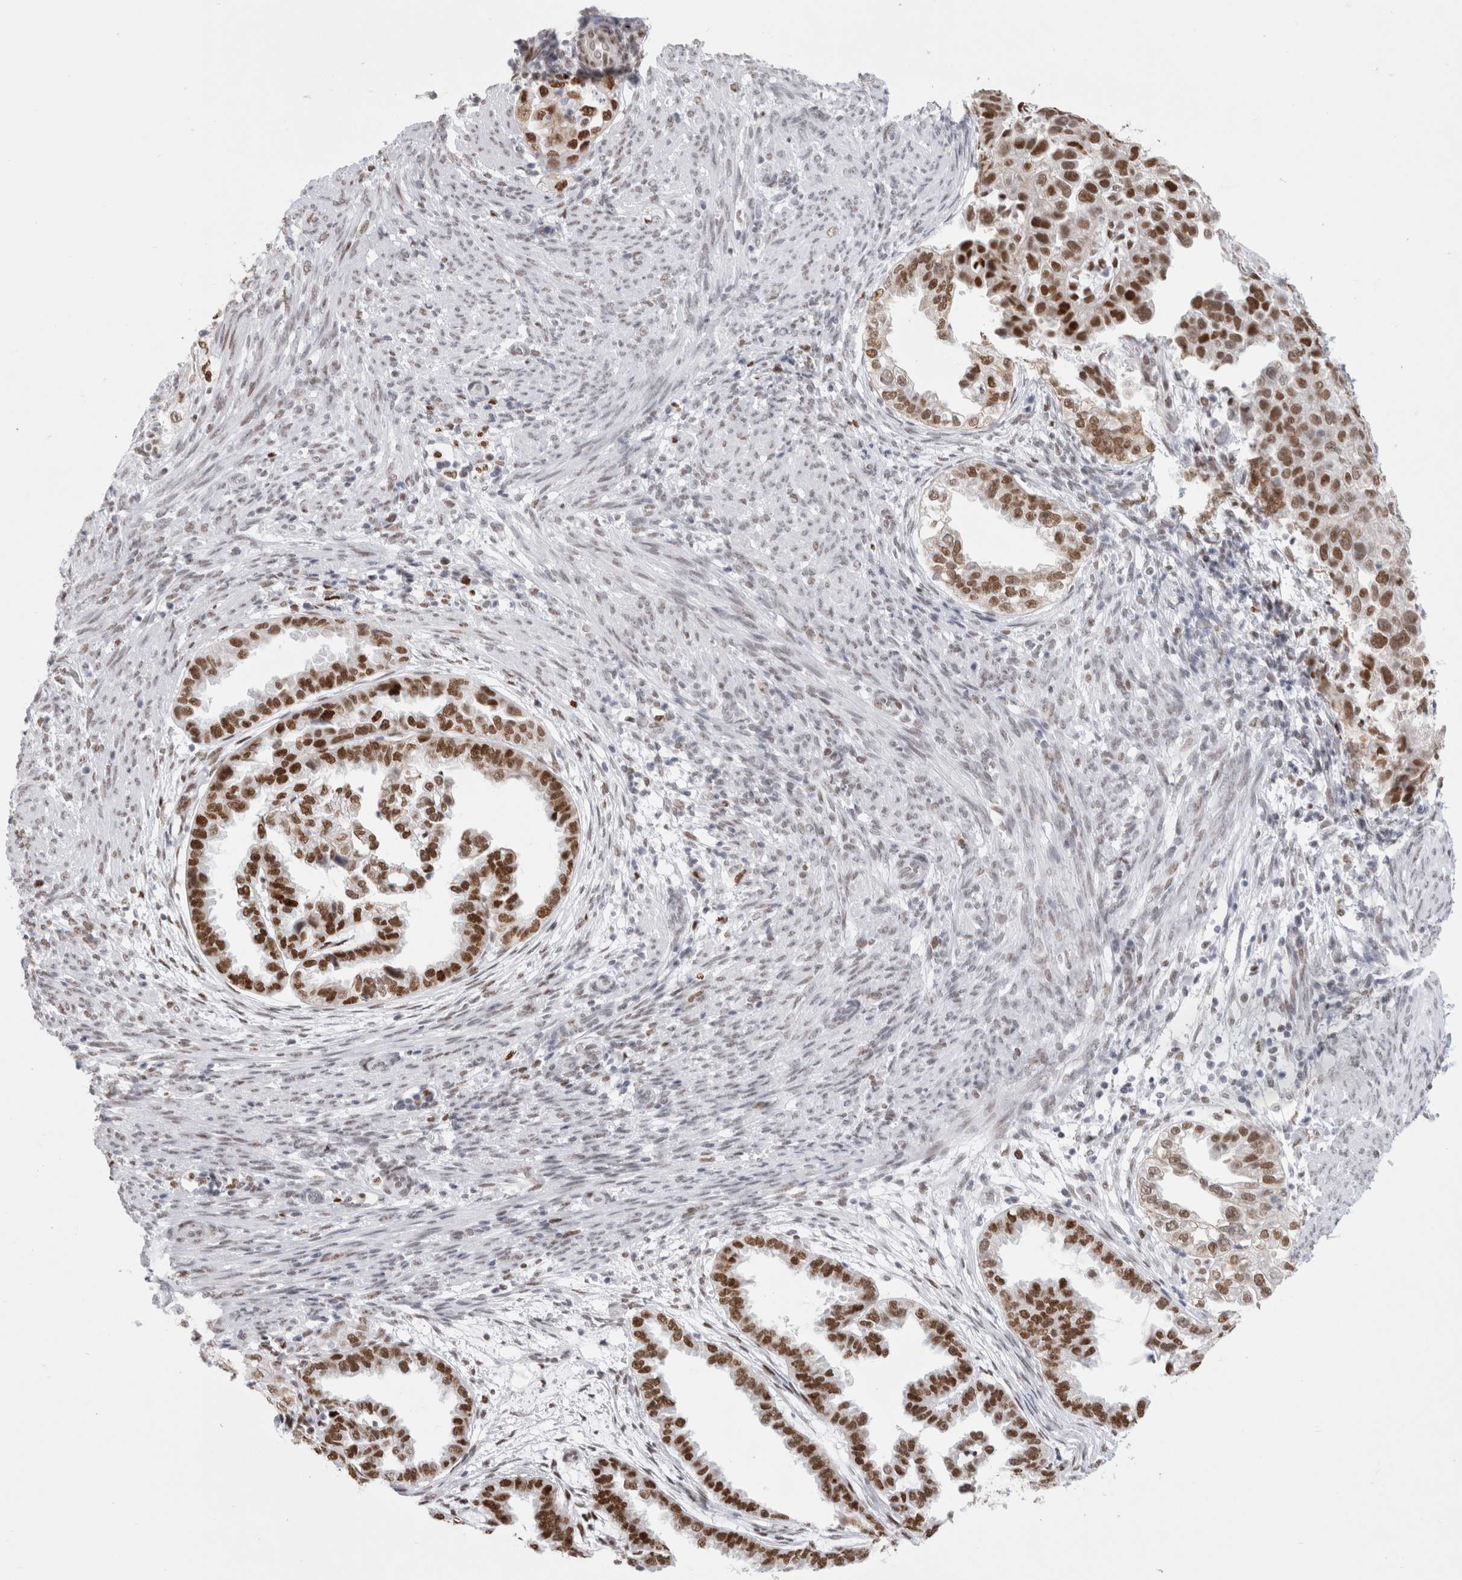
{"staining": {"intensity": "strong", "quantity": ">75%", "location": "nuclear"}, "tissue": "endometrial cancer", "cell_type": "Tumor cells", "image_type": "cancer", "snomed": [{"axis": "morphology", "description": "Adenocarcinoma, NOS"}, {"axis": "topography", "description": "Endometrium"}], "caption": "Brown immunohistochemical staining in human endometrial adenocarcinoma displays strong nuclear expression in about >75% of tumor cells.", "gene": "SMARCC1", "patient": {"sex": "female", "age": 85}}